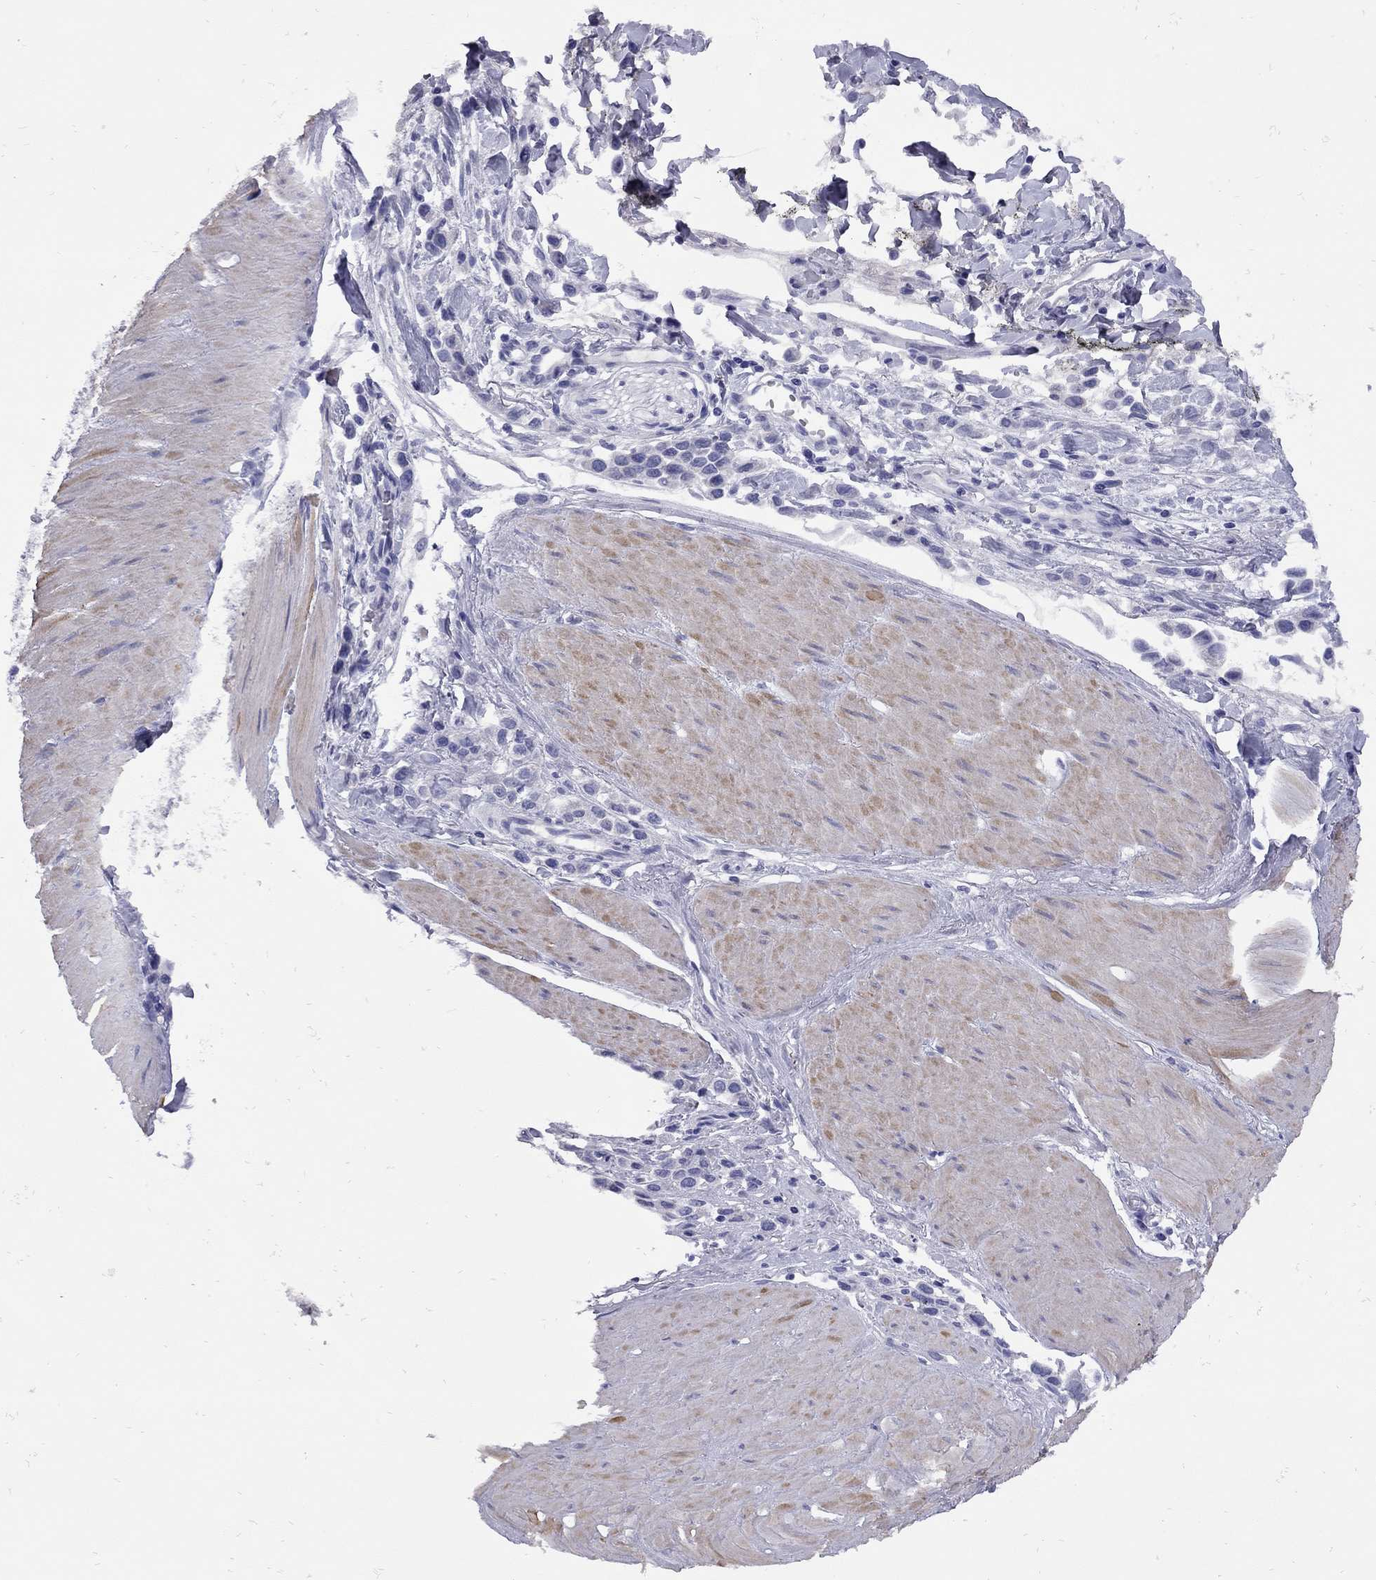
{"staining": {"intensity": "negative", "quantity": "none", "location": "none"}, "tissue": "stomach cancer", "cell_type": "Tumor cells", "image_type": "cancer", "snomed": [{"axis": "morphology", "description": "Adenocarcinoma, NOS"}, {"axis": "topography", "description": "Stomach"}], "caption": "This is an immunohistochemistry photomicrograph of stomach adenocarcinoma. There is no staining in tumor cells.", "gene": "EPPIN", "patient": {"sex": "male", "age": 47}}